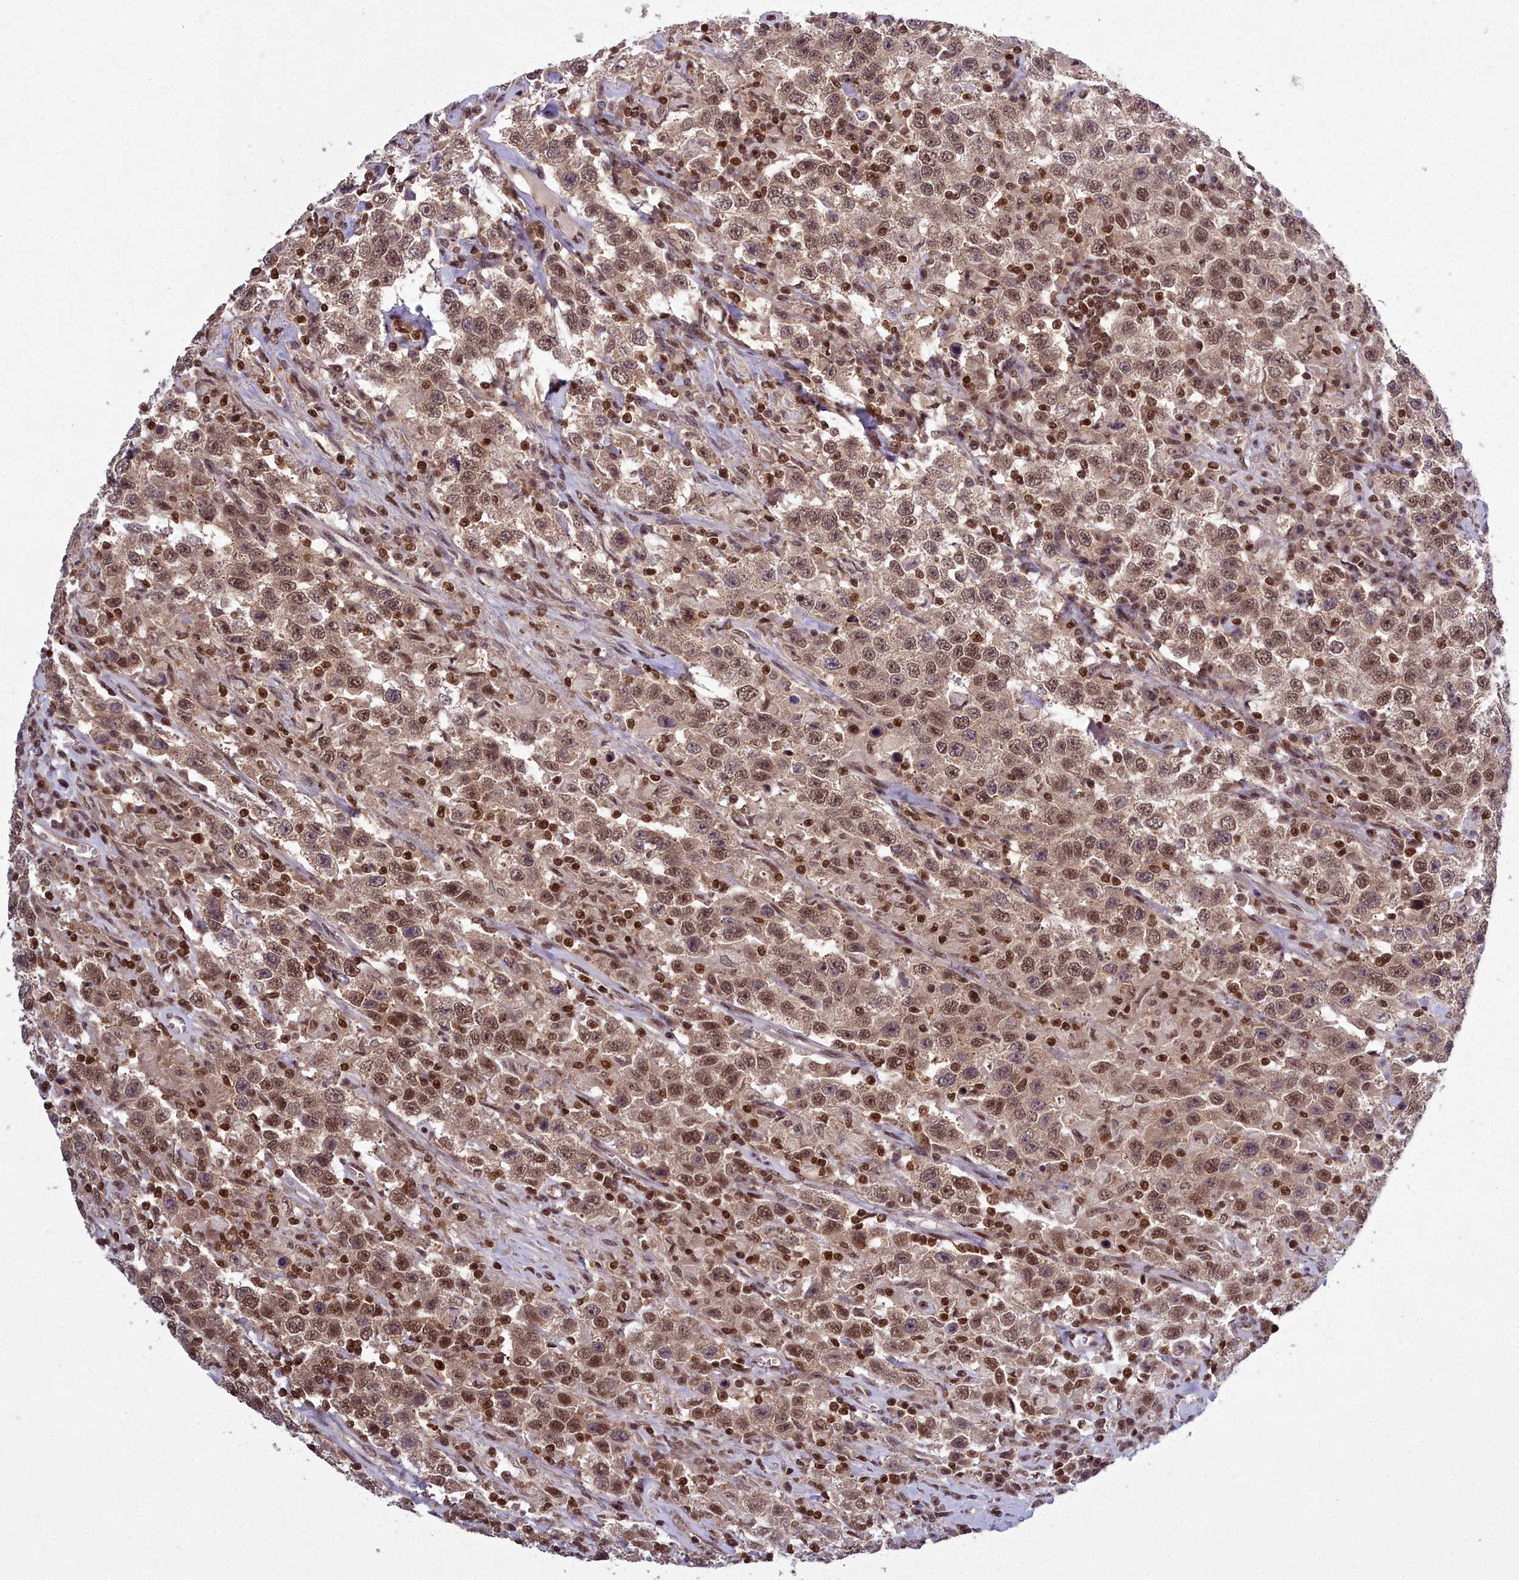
{"staining": {"intensity": "moderate", "quantity": ">75%", "location": "nuclear"}, "tissue": "testis cancer", "cell_type": "Tumor cells", "image_type": "cancer", "snomed": [{"axis": "morphology", "description": "Seminoma, NOS"}, {"axis": "topography", "description": "Testis"}], "caption": "Testis seminoma tissue demonstrates moderate nuclear positivity in about >75% of tumor cells, visualized by immunohistochemistry.", "gene": "GMEB1", "patient": {"sex": "male", "age": 41}}